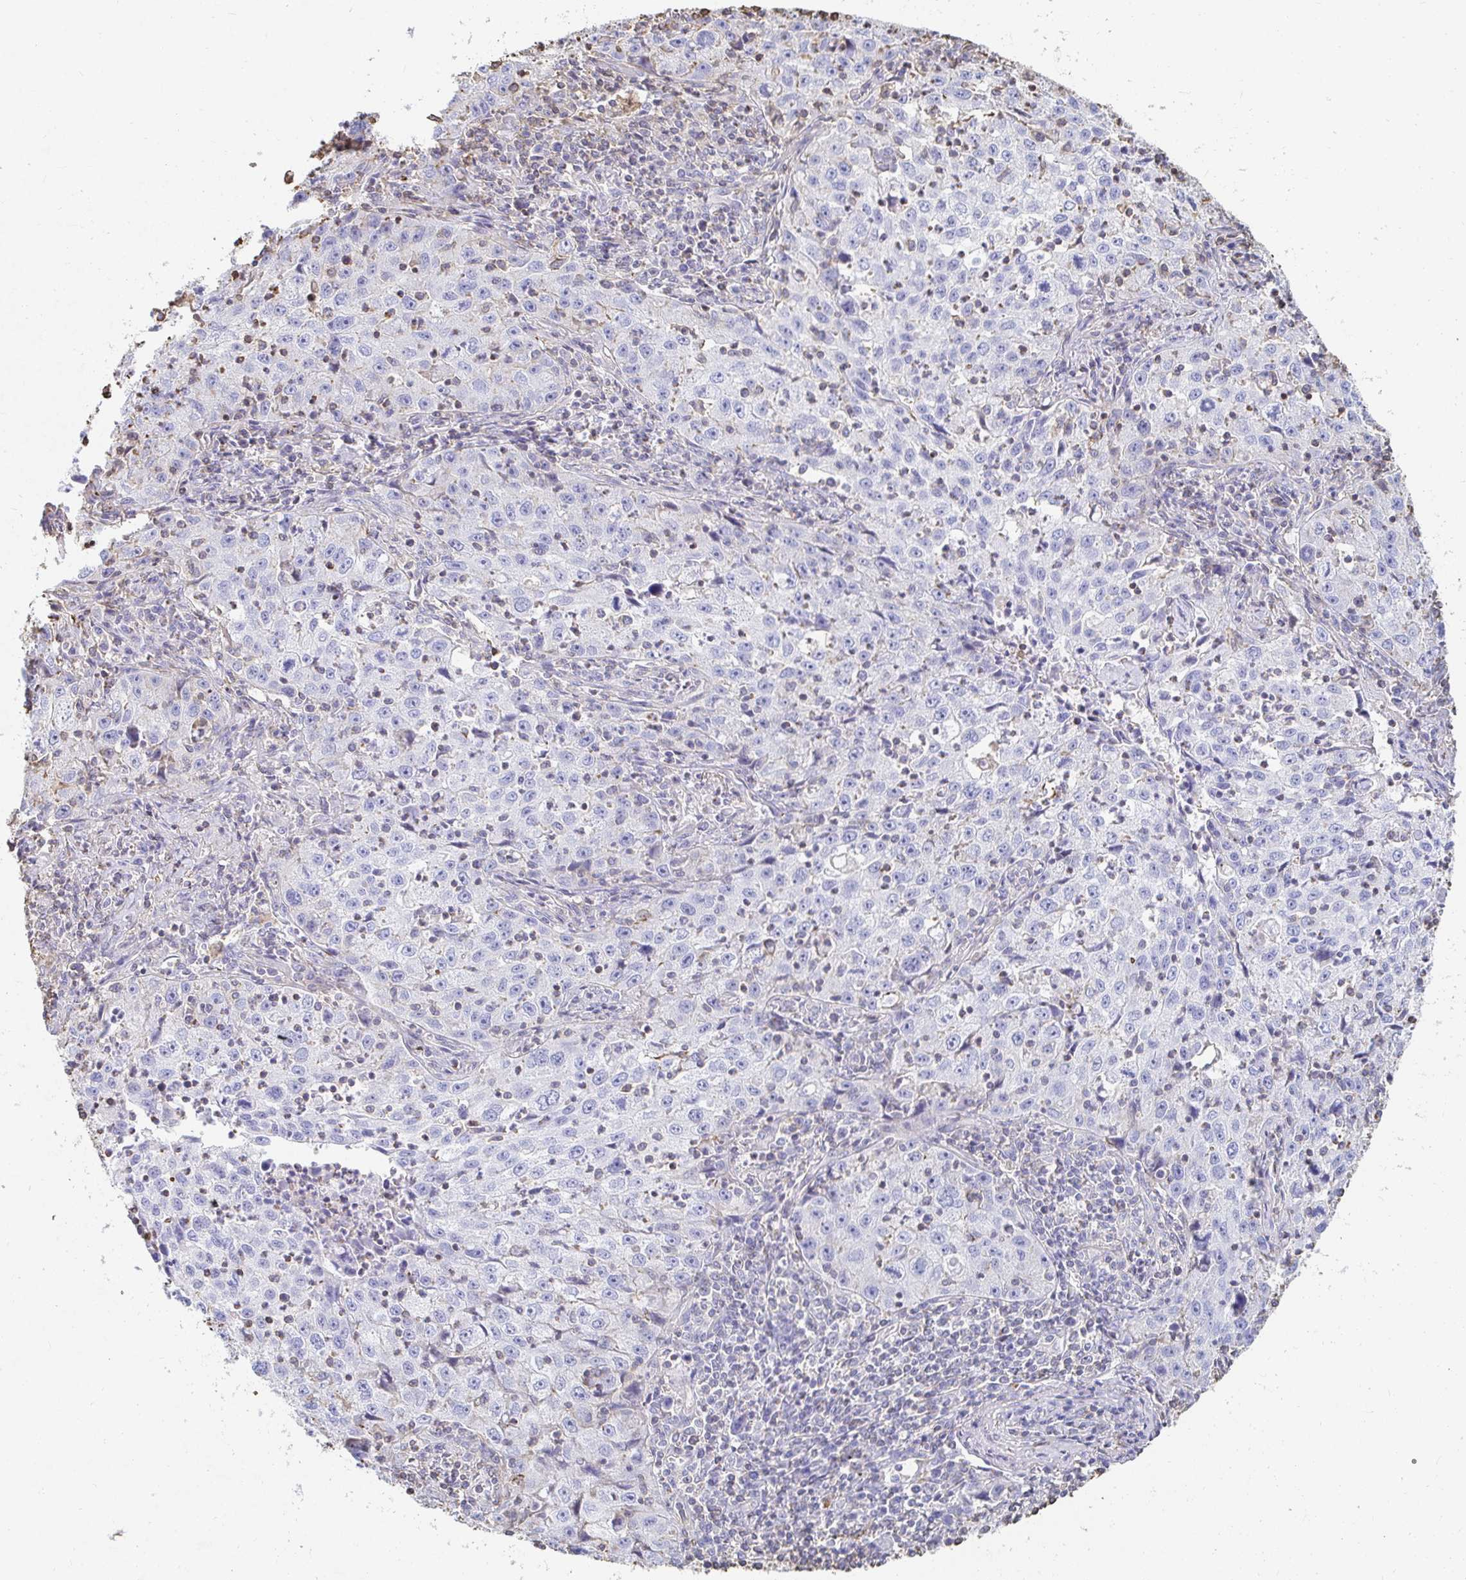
{"staining": {"intensity": "negative", "quantity": "none", "location": "none"}, "tissue": "lung cancer", "cell_type": "Tumor cells", "image_type": "cancer", "snomed": [{"axis": "morphology", "description": "Squamous cell carcinoma, NOS"}, {"axis": "topography", "description": "Lung"}], "caption": "IHC of lung cancer exhibits no staining in tumor cells.", "gene": "PTPN14", "patient": {"sex": "male", "age": 71}}